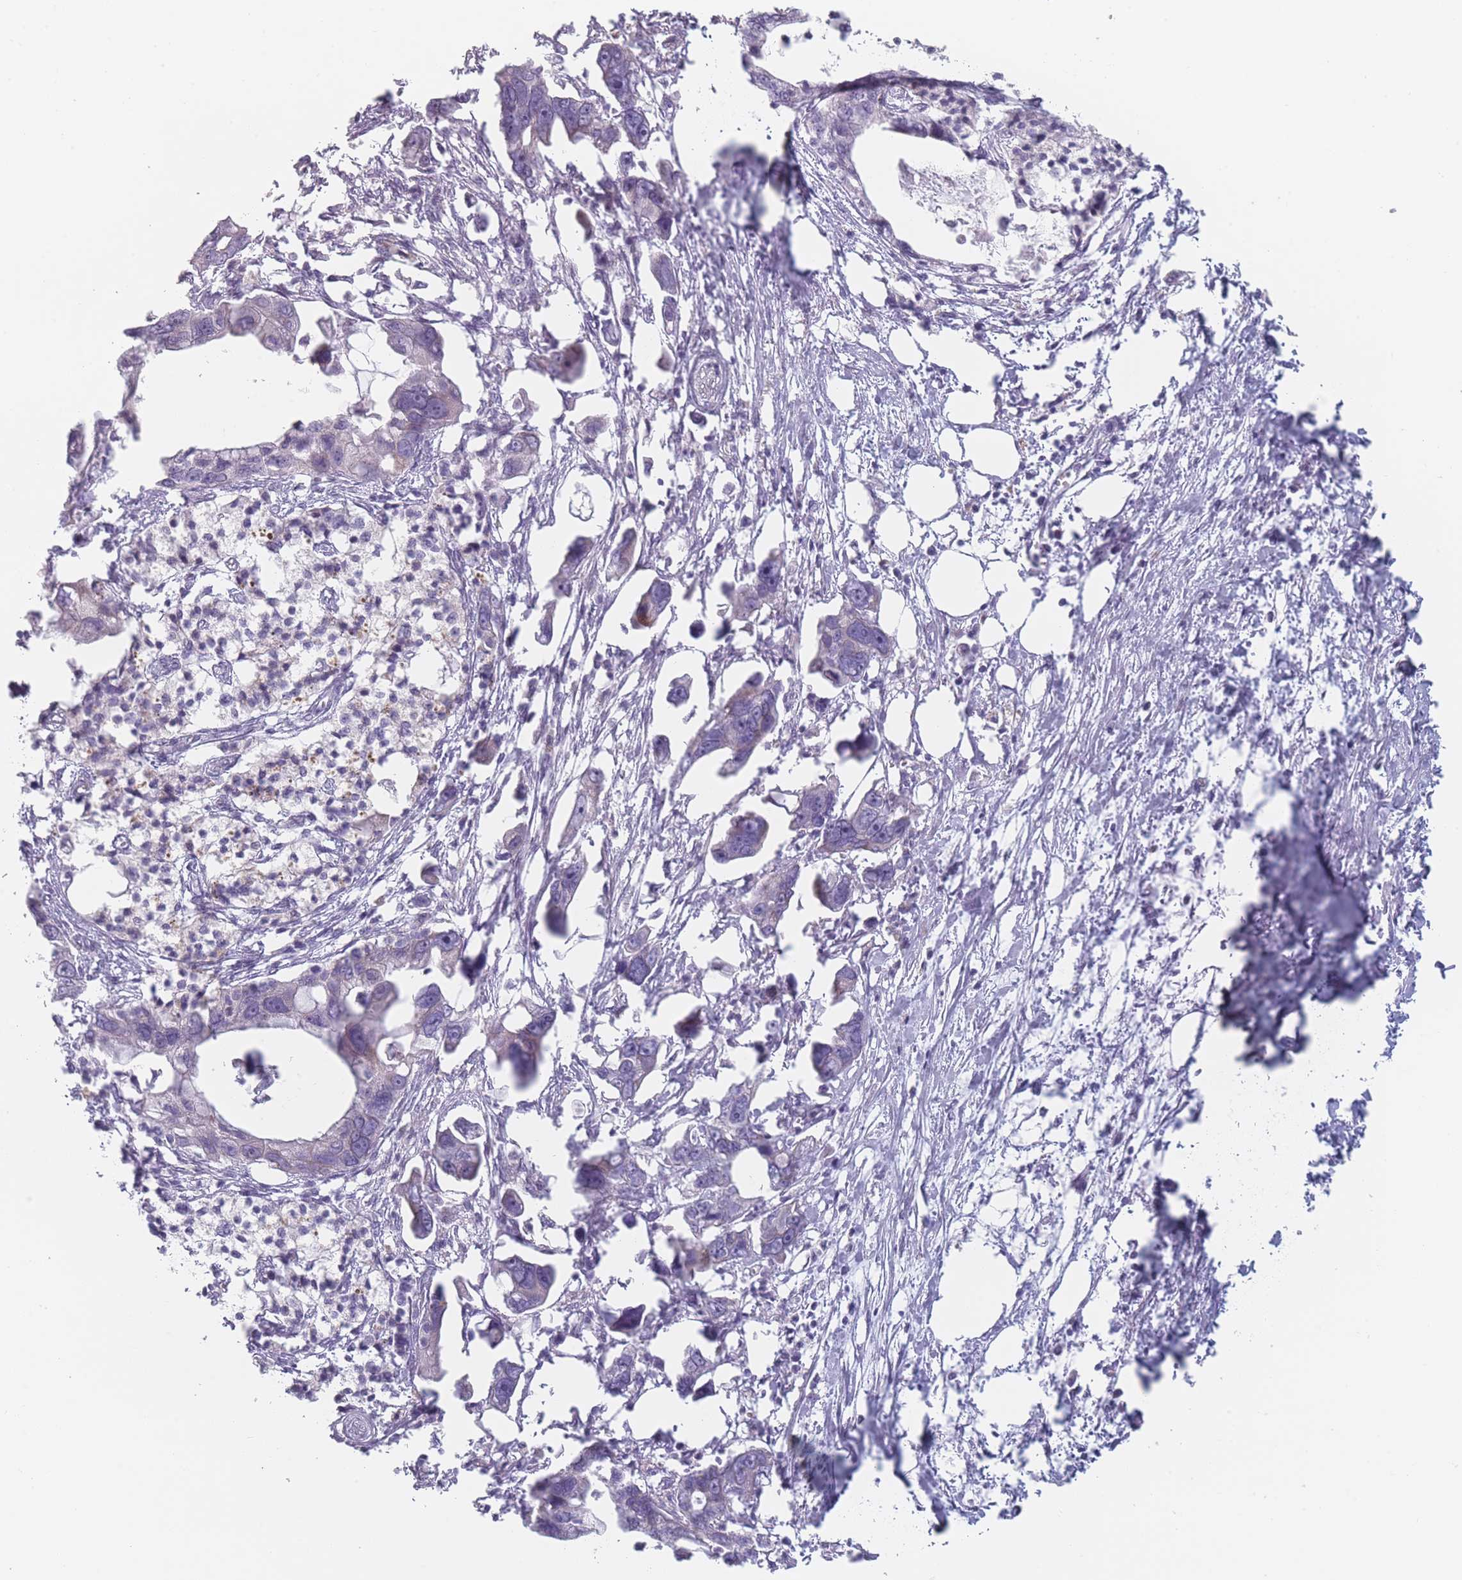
{"staining": {"intensity": "negative", "quantity": "none", "location": "none"}, "tissue": "pancreatic cancer", "cell_type": "Tumor cells", "image_type": "cancer", "snomed": [{"axis": "morphology", "description": "Adenocarcinoma, NOS"}, {"axis": "topography", "description": "Pancreas"}], "caption": "There is no significant staining in tumor cells of adenocarcinoma (pancreatic).", "gene": "RNF4", "patient": {"sex": "female", "age": 83}}